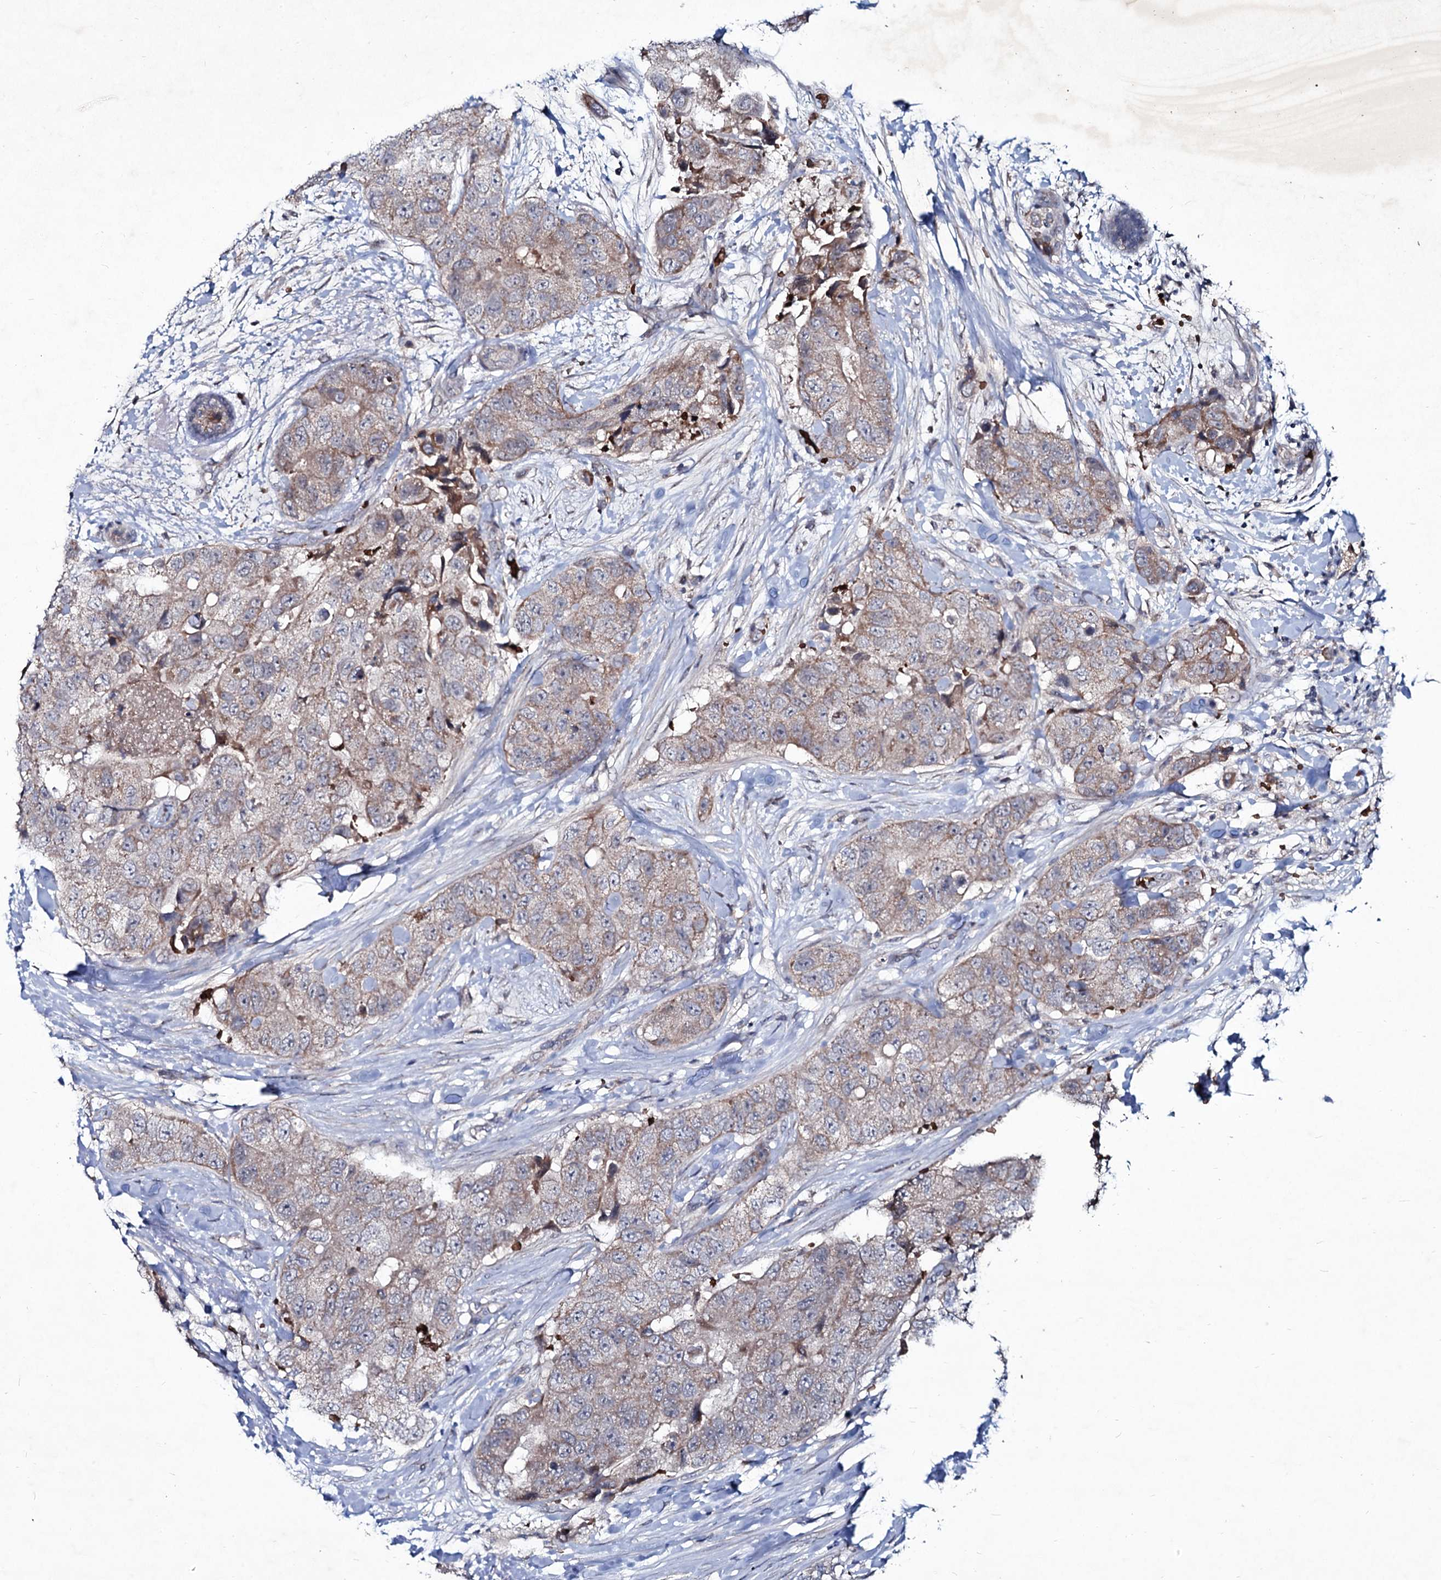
{"staining": {"intensity": "weak", "quantity": ">75%", "location": "cytoplasmic/membranous"}, "tissue": "breast cancer", "cell_type": "Tumor cells", "image_type": "cancer", "snomed": [{"axis": "morphology", "description": "Duct carcinoma"}, {"axis": "topography", "description": "Breast"}], "caption": "High-power microscopy captured an IHC image of breast cancer (infiltrating ductal carcinoma), revealing weak cytoplasmic/membranous positivity in about >75% of tumor cells.", "gene": "RNF6", "patient": {"sex": "female", "age": 62}}